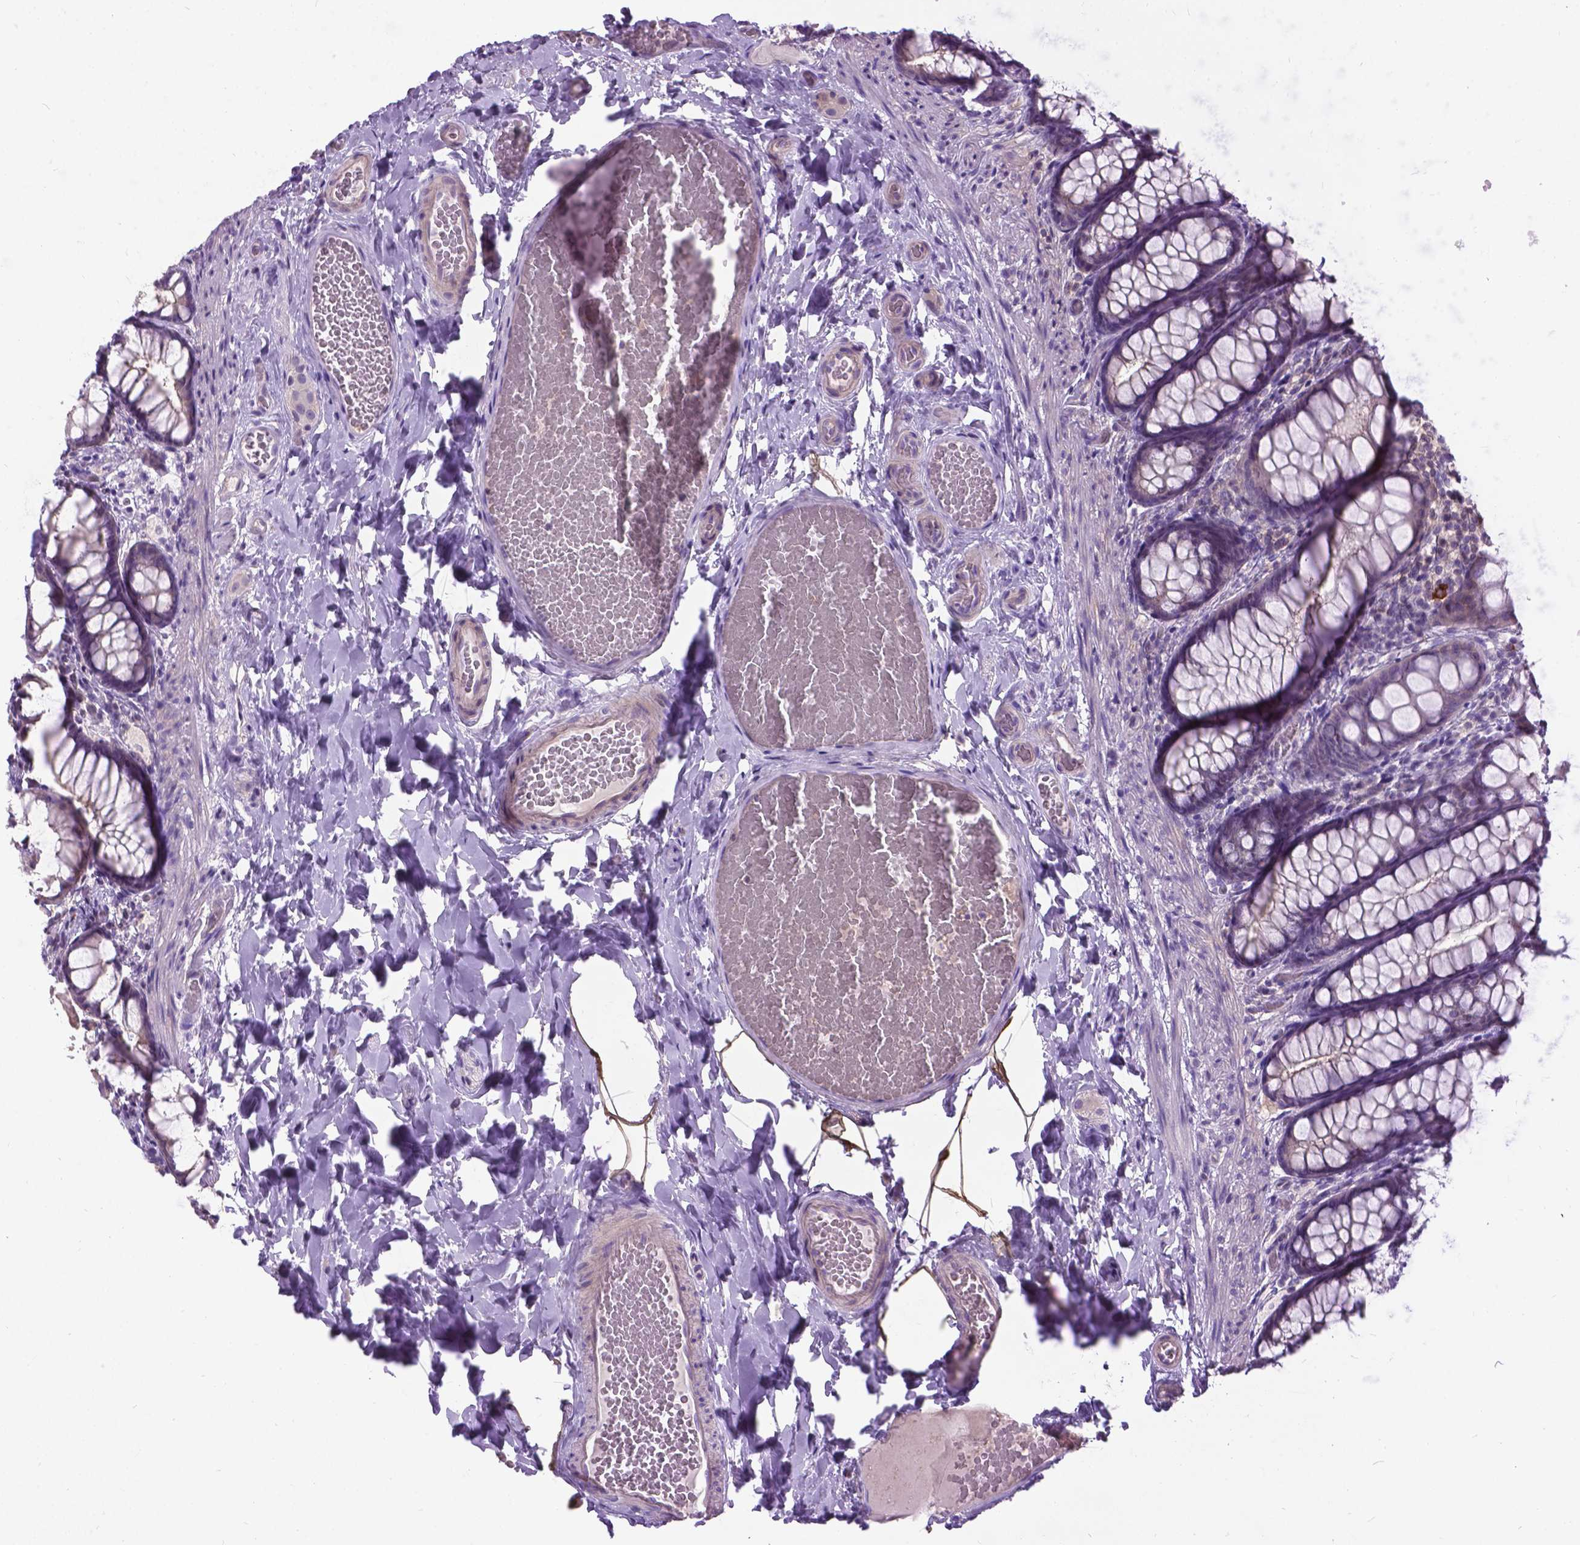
{"staining": {"intensity": "negative", "quantity": "none", "location": "none"}, "tissue": "colon", "cell_type": "Endothelial cells", "image_type": "normal", "snomed": [{"axis": "morphology", "description": "Normal tissue, NOS"}, {"axis": "topography", "description": "Colon"}], "caption": "Endothelial cells are negative for brown protein staining in benign colon. Brightfield microscopy of immunohistochemistry (IHC) stained with DAB (3,3'-diaminobenzidine) (brown) and hematoxylin (blue), captured at high magnification.", "gene": "JAK3", "patient": {"sex": "male", "age": 47}}